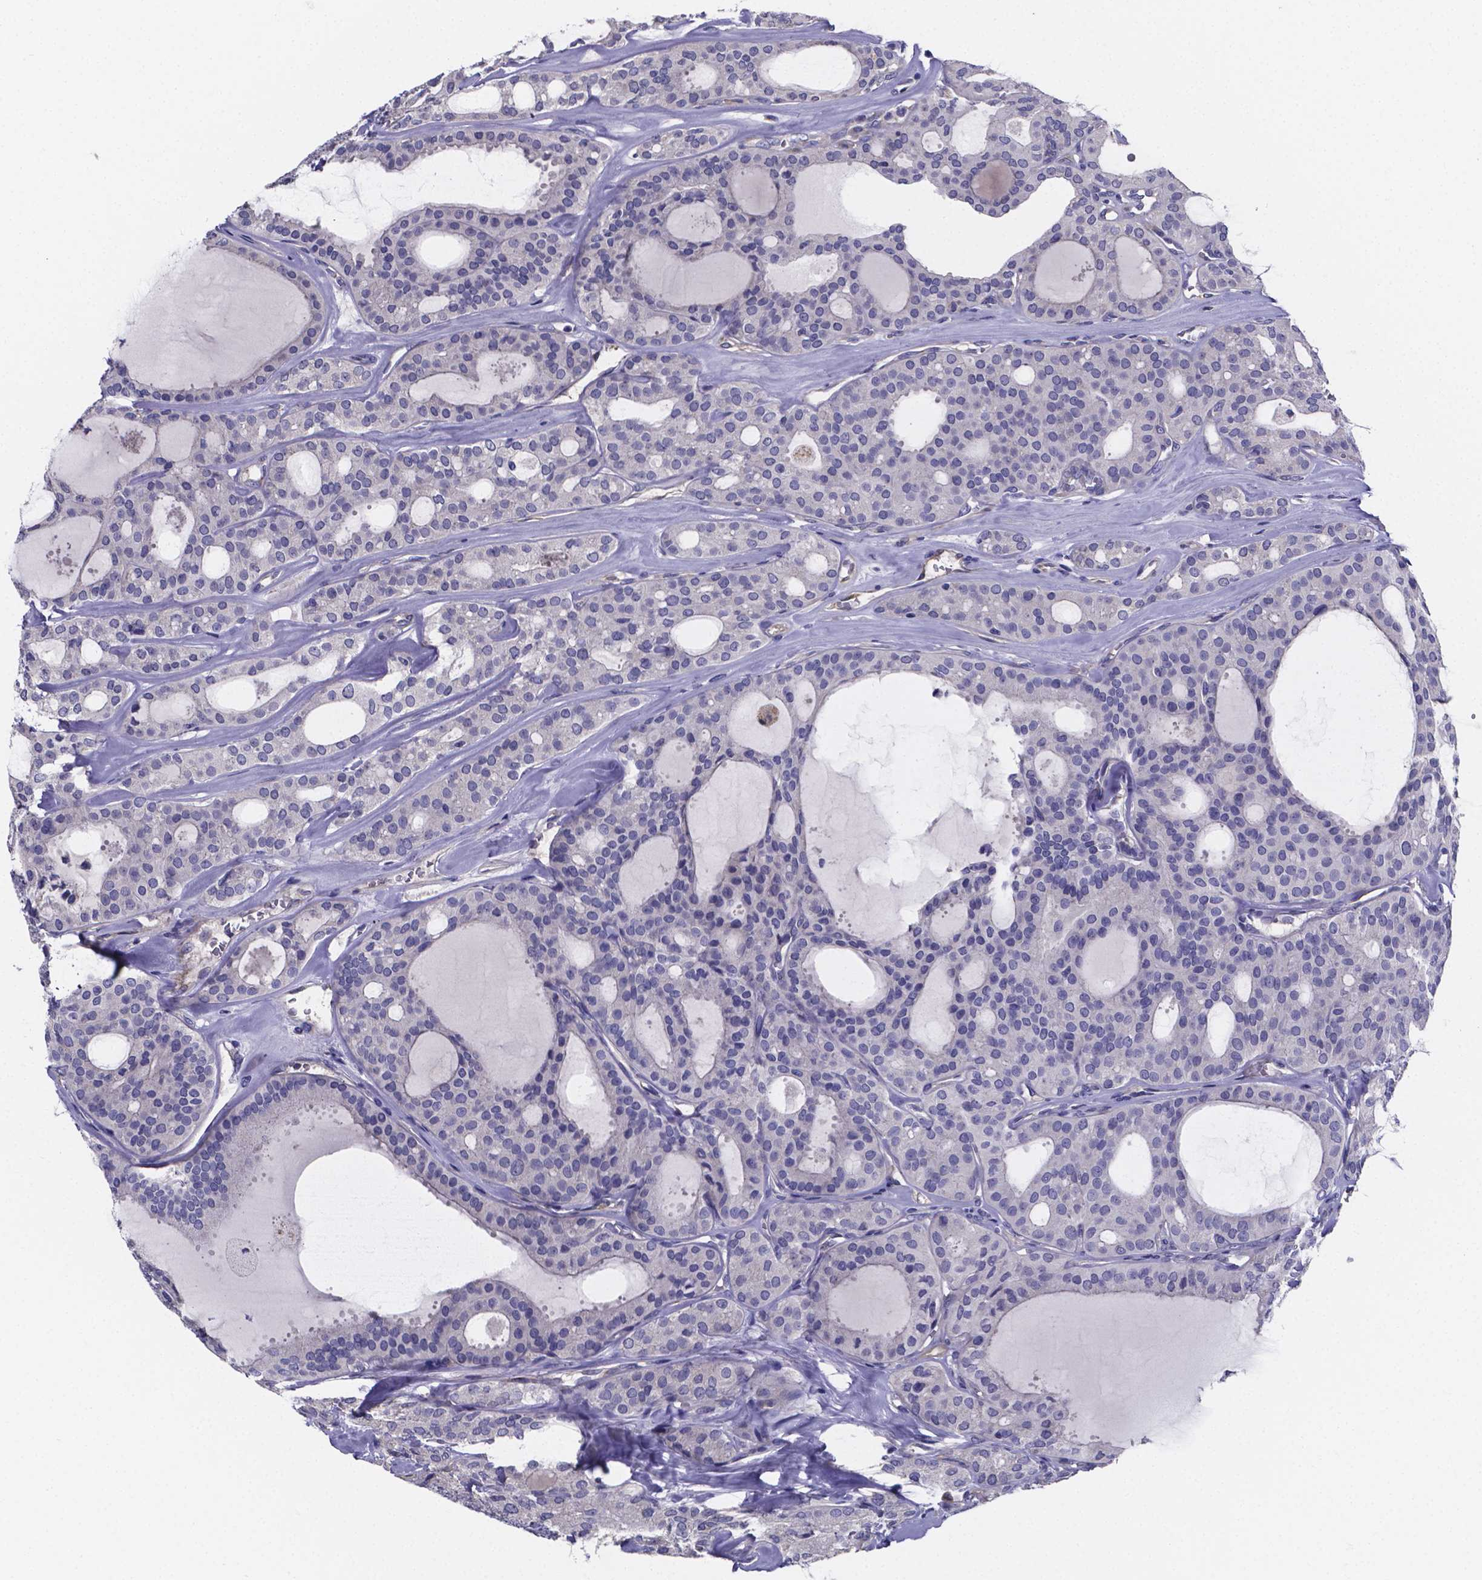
{"staining": {"intensity": "negative", "quantity": "none", "location": "none"}, "tissue": "thyroid cancer", "cell_type": "Tumor cells", "image_type": "cancer", "snomed": [{"axis": "morphology", "description": "Follicular adenoma carcinoma, NOS"}, {"axis": "topography", "description": "Thyroid gland"}], "caption": "A histopathology image of human thyroid cancer (follicular adenoma carcinoma) is negative for staining in tumor cells.", "gene": "SFRP4", "patient": {"sex": "male", "age": 75}}